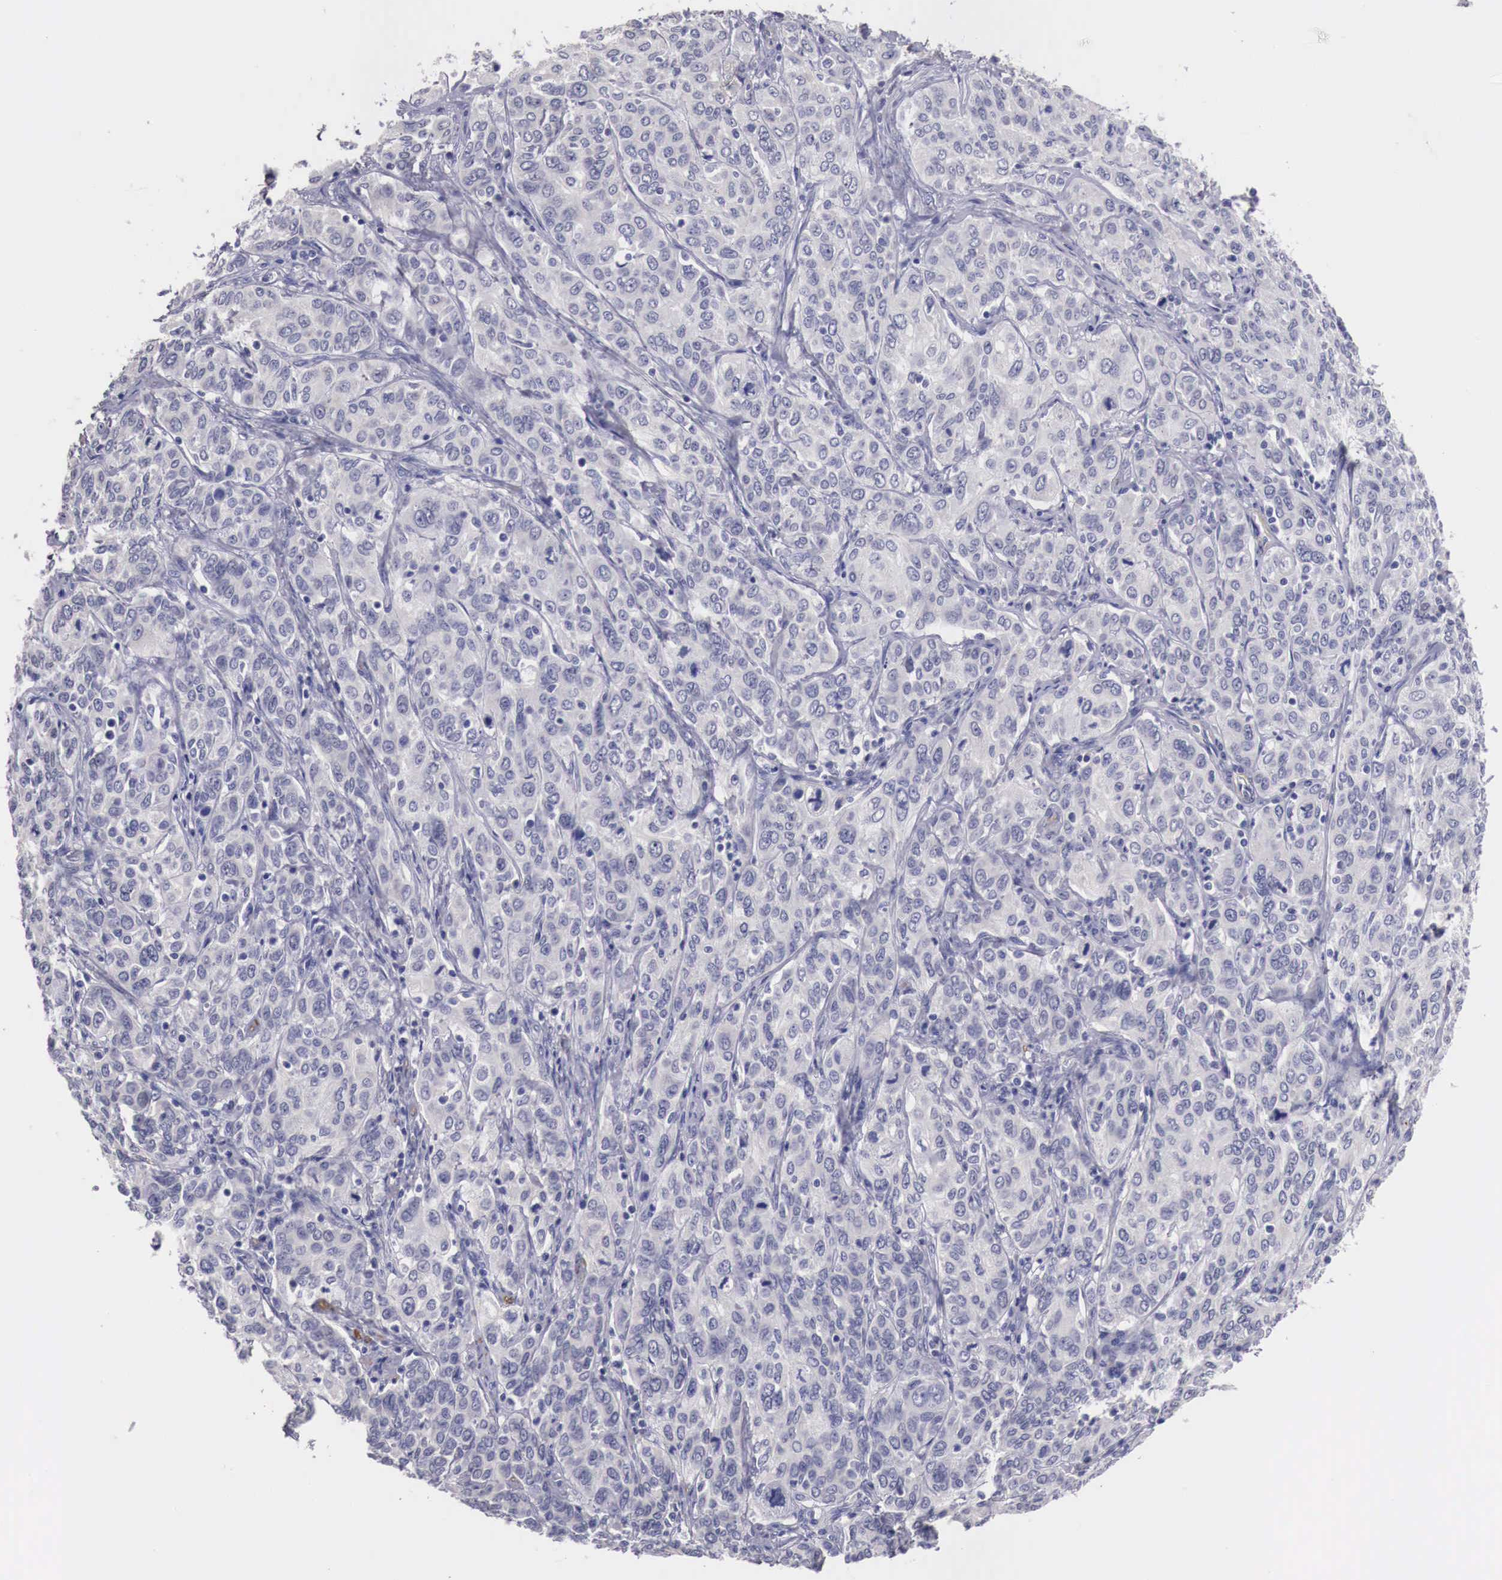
{"staining": {"intensity": "negative", "quantity": "none", "location": "none"}, "tissue": "cervical cancer", "cell_type": "Tumor cells", "image_type": "cancer", "snomed": [{"axis": "morphology", "description": "Squamous cell carcinoma, NOS"}, {"axis": "topography", "description": "Cervix"}], "caption": "Immunohistochemistry of human cervical cancer shows no expression in tumor cells.", "gene": "ENOX2", "patient": {"sex": "female", "age": 38}}